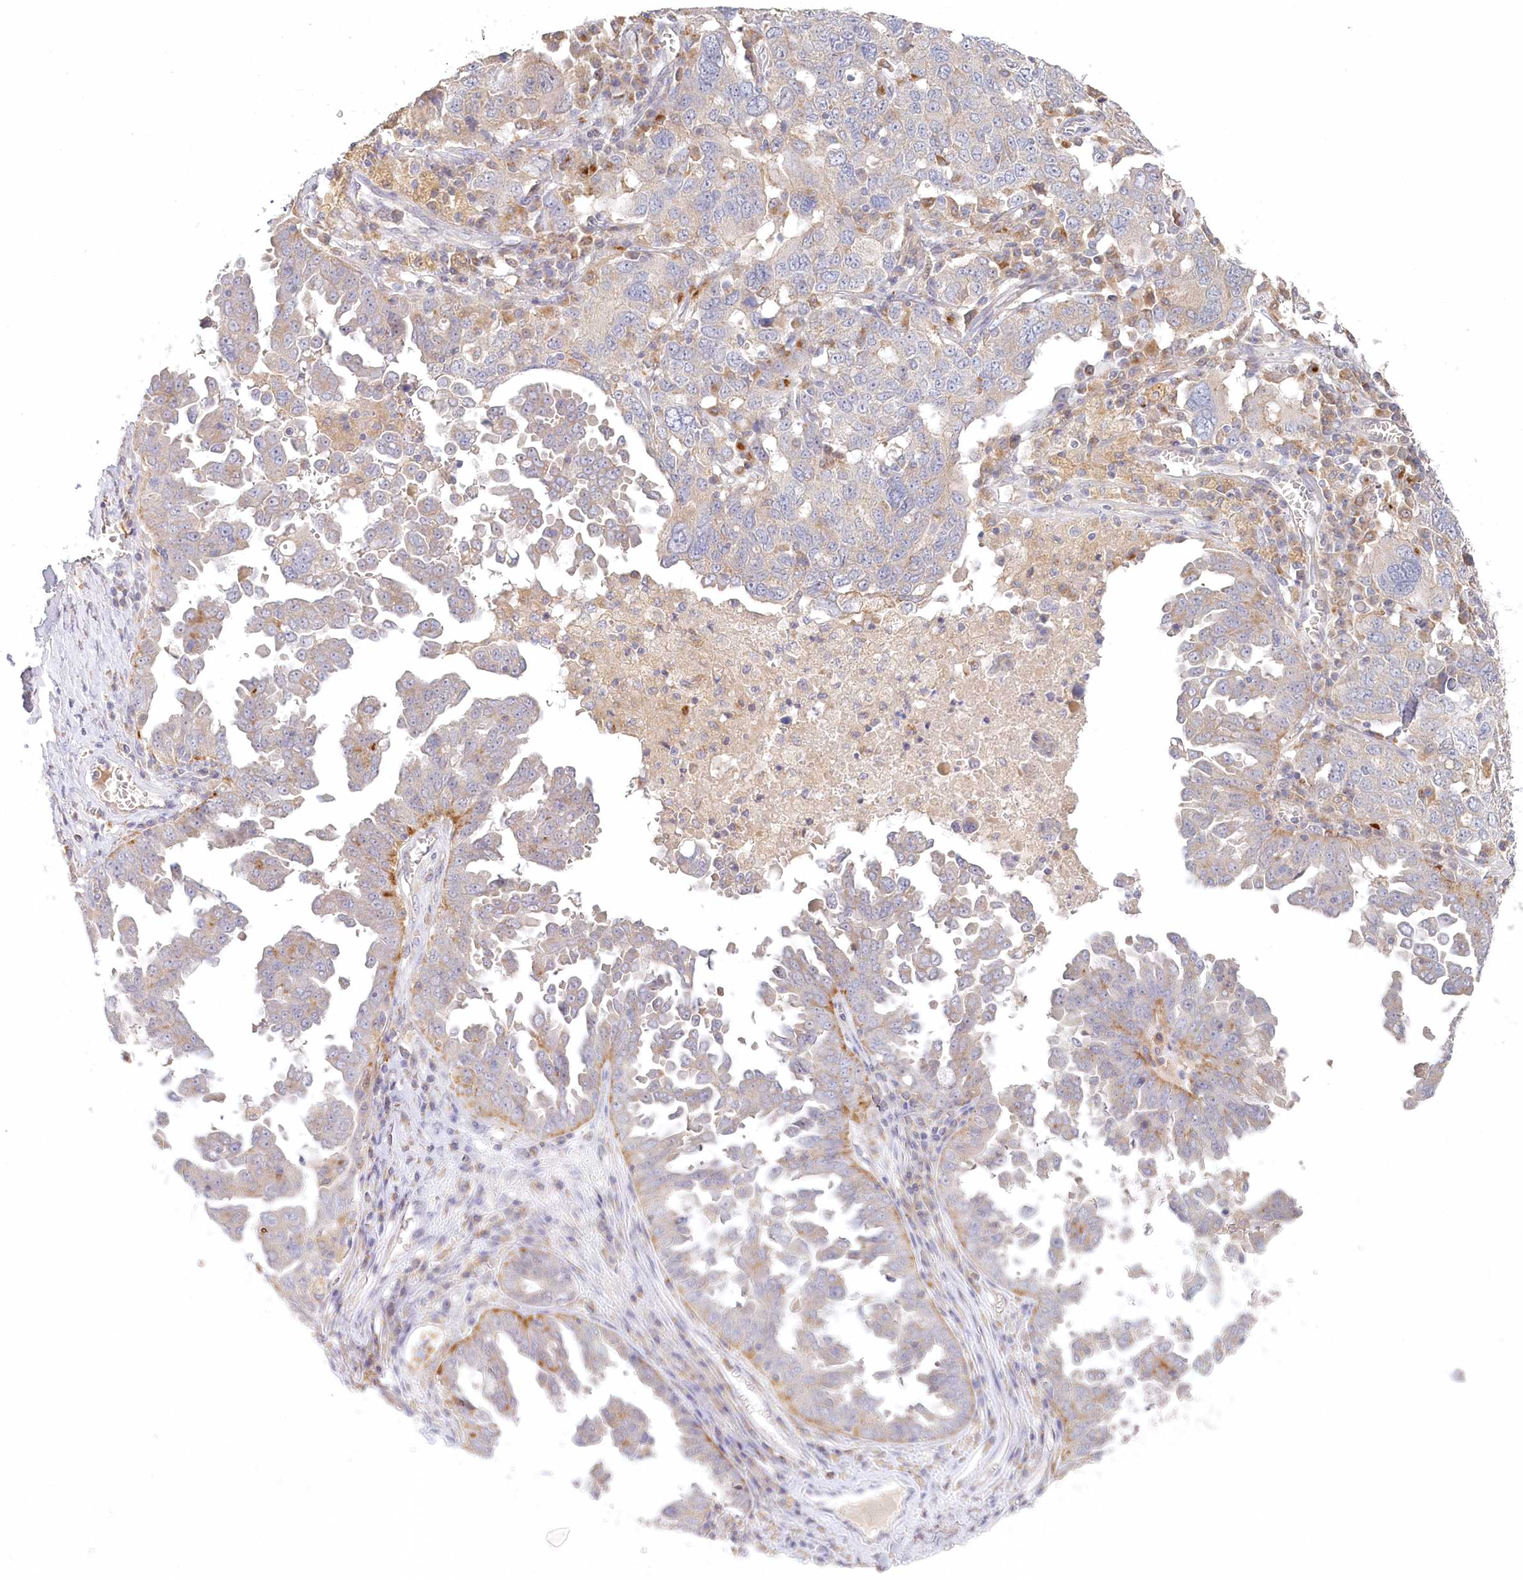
{"staining": {"intensity": "negative", "quantity": "none", "location": "none"}, "tissue": "ovarian cancer", "cell_type": "Tumor cells", "image_type": "cancer", "snomed": [{"axis": "morphology", "description": "Carcinoma, endometroid"}, {"axis": "topography", "description": "Ovary"}], "caption": "The IHC micrograph has no significant positivity in tumor cells of ovarian cancer (endometroid carcinoma) tissue.", "gene": "VSIG1", "patient": {"sex": "female", "age": 62}}